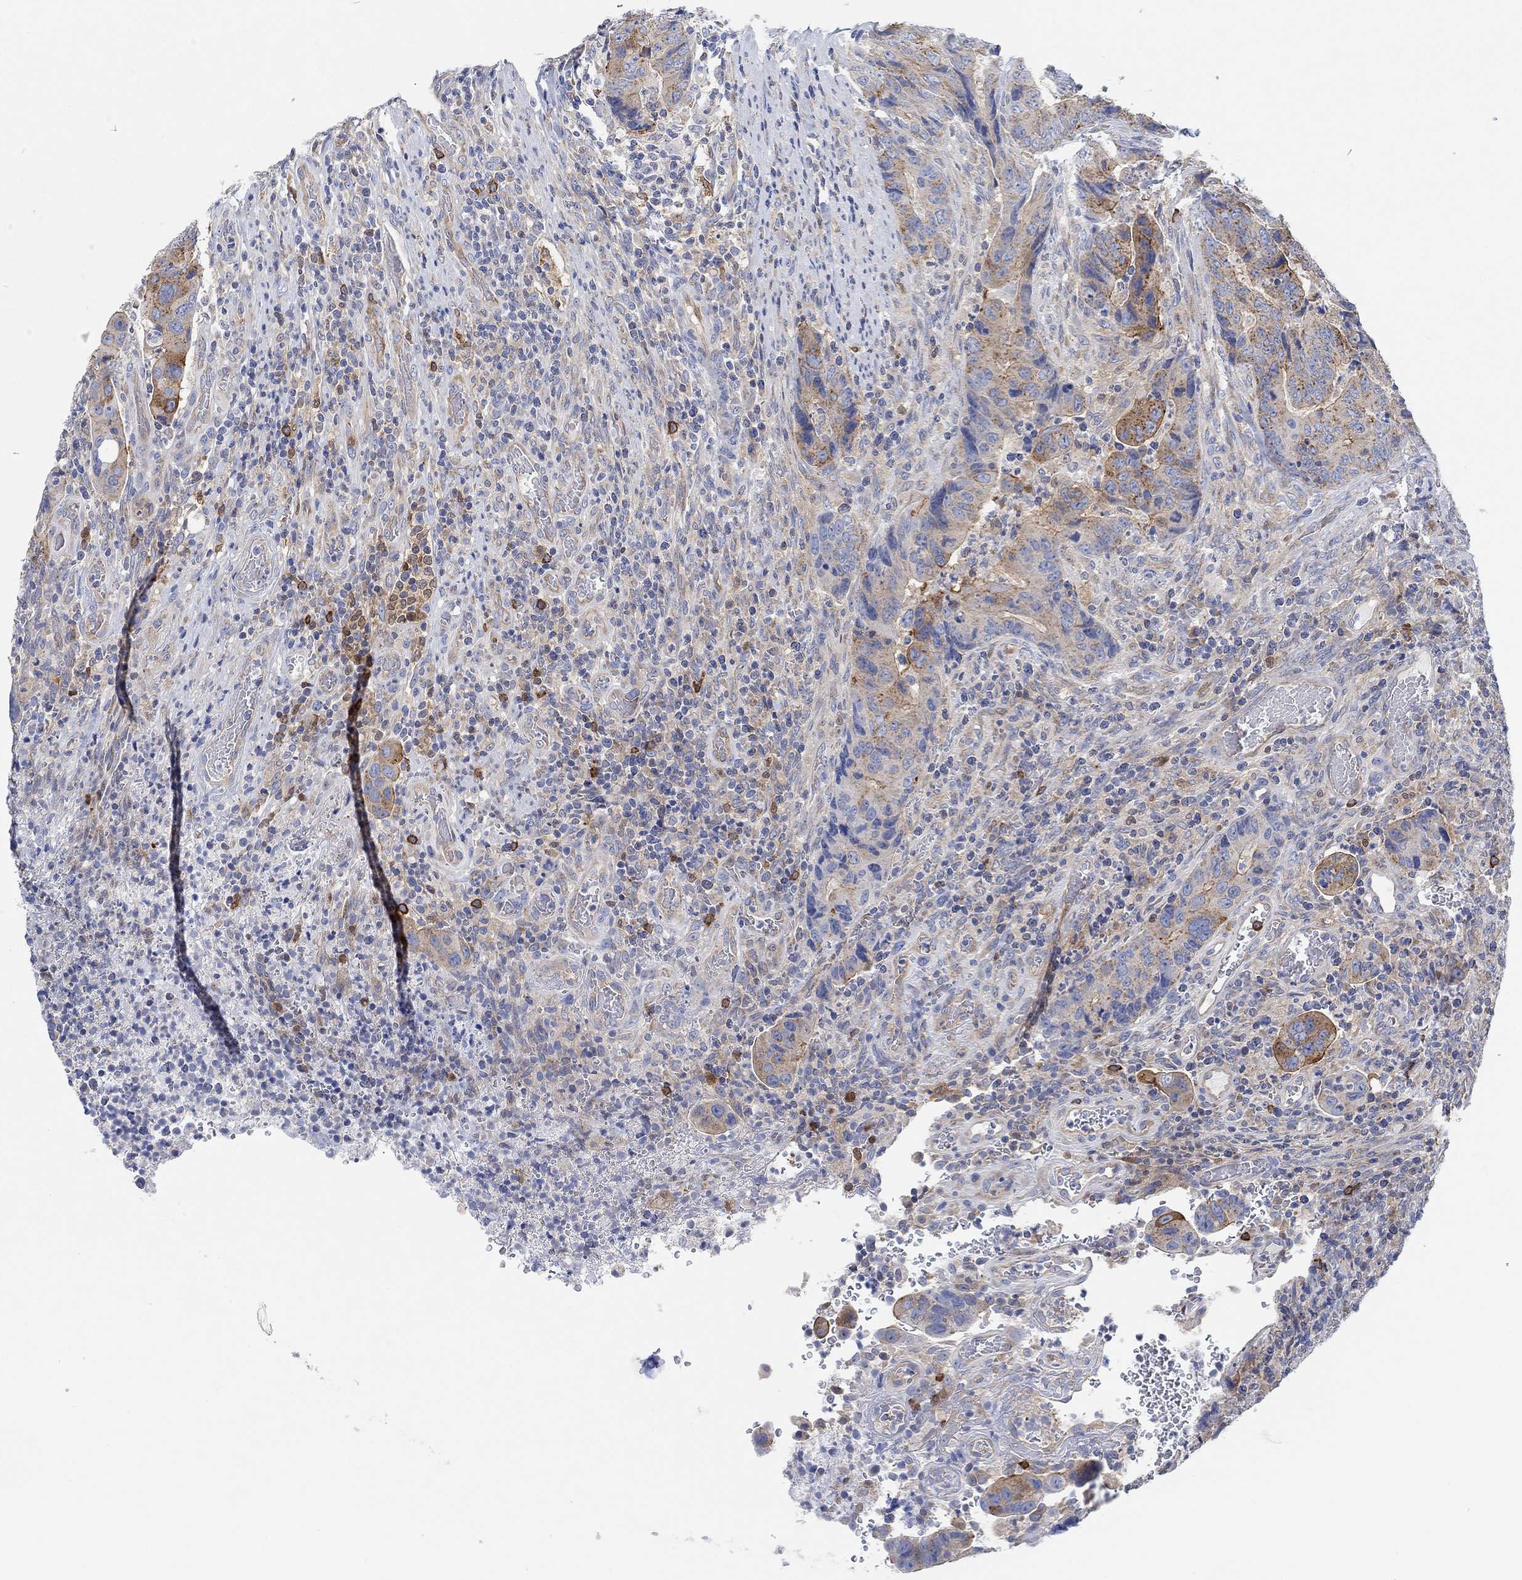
{"staining": {"intensity": "moderate", "quantity": "<25%", "location": "cytoplasmic/membranous"}, "tissue": "colorectal cancer", "cell_type": "Tumor cells", "image_type": "cancer", "snomed": [{"axis": "morphology", "description": "Adenocarcinoma, NOS"}, {"axis": "topography", "description": "Colon"}], "caption": "Protein expression analysis of adenocarcinoma (colorectal) reveals moderate cytoplasmic/membranous expression in about <25% of tumor cells.", "gene": "RGS1", "patient": {"sex": "female", "age": 56}}